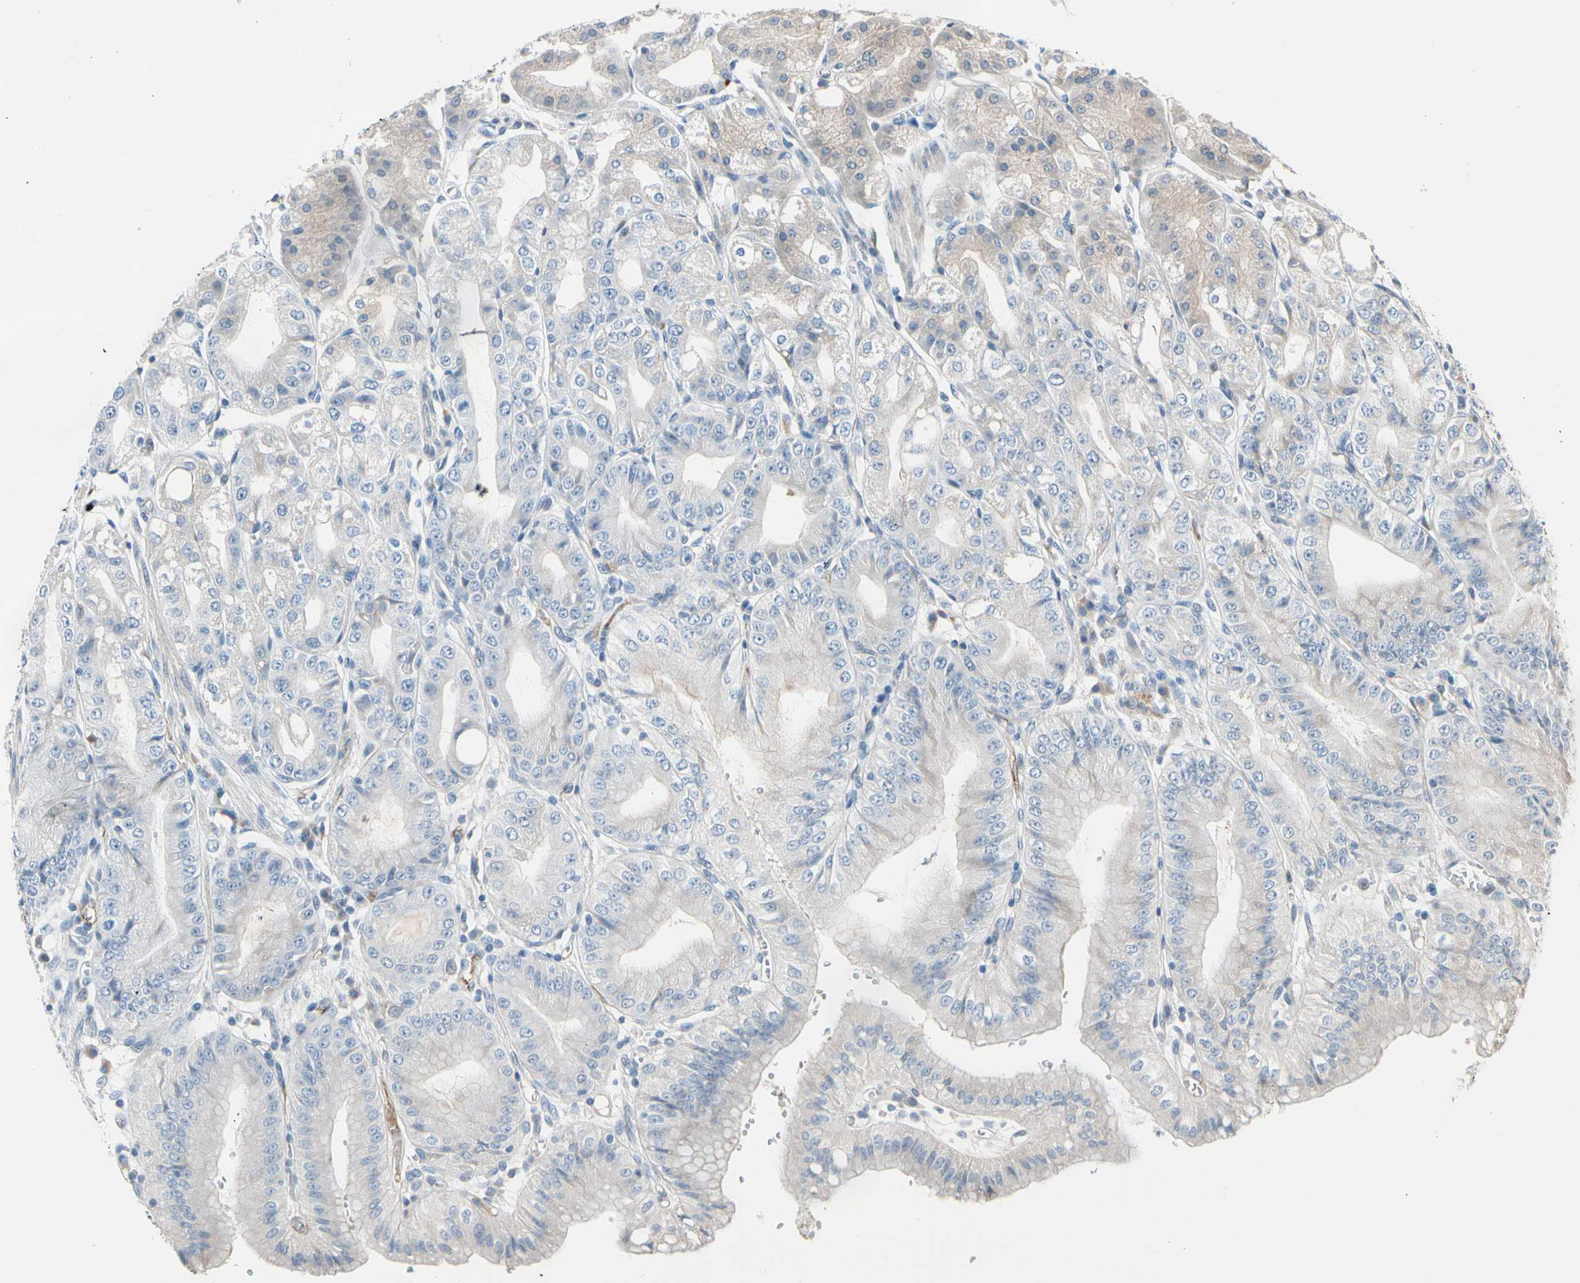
{"staining": {"intensity": "weak", "quantity": "<25%", "location": "cytoplasmic/membranous"}, "tissue": "stomach", "cell_type": "Glandular cells", "image_type": "normal", "snomed": [{"axis": "morphology", "description": "Normal tissue, NOS"}, {"axis": "topography", "description": "Stomach, lower"}], "caption": "The photomicrograph displays no significant expression in glandular cells of stomach. The staining is performed using DAB brown chromogen with nuclei counter-stained in using hematoxylin.", "gene": "STK40", "patient": {"sex": "male", "age": 71}}